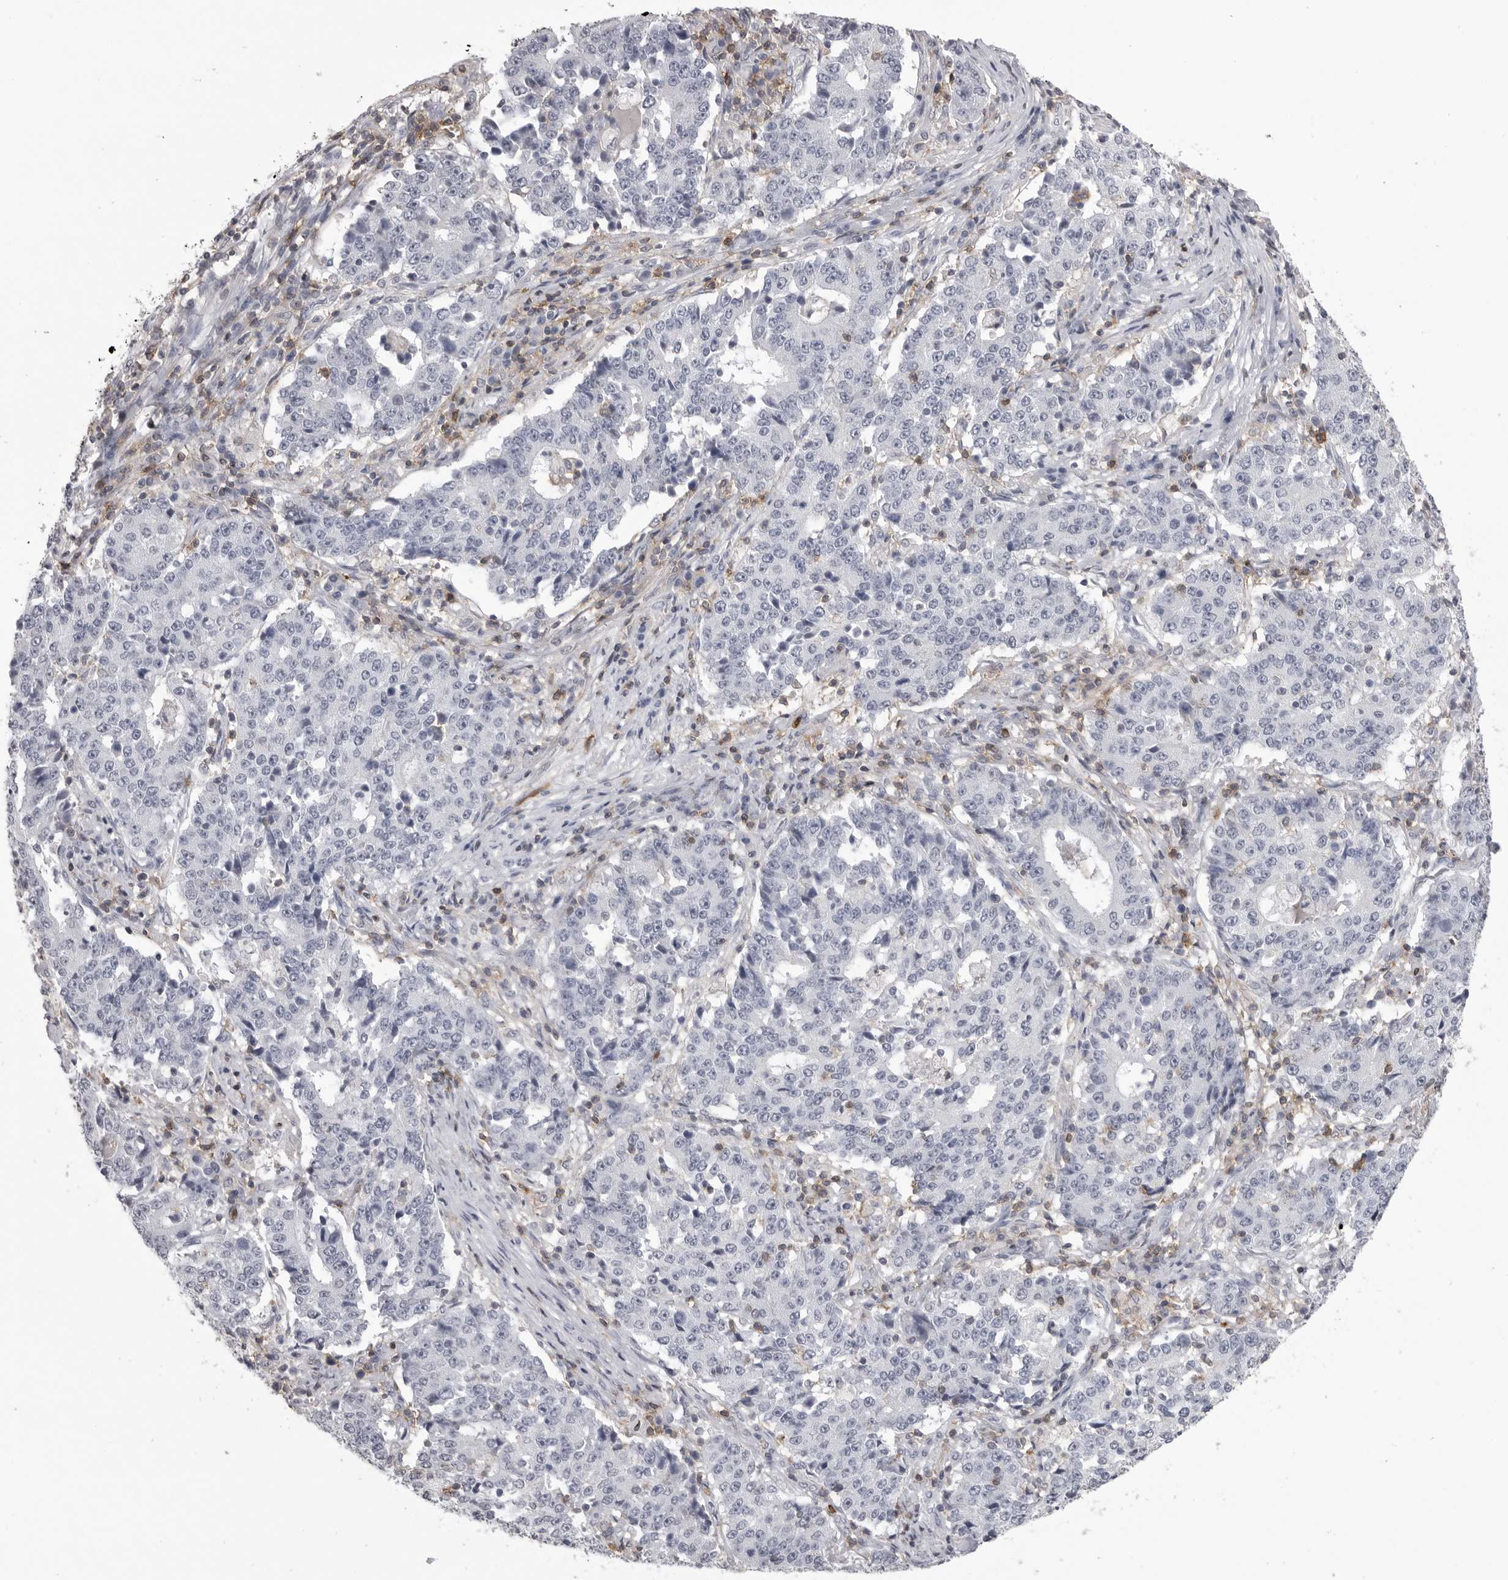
{"staining": {"intensity": "negative", "quantity": "none", "location": "none"}, "tissue": "stomach cancer", "cell_type": "Tumor cells", "image_type": "cancer", "snomed": [{"axis": "morphology", "description": "Adenocarcinoma, NOS"}, {"axis": "topography", "description": "Stomach"}], "caption": "High power microscopy micrograph of an immunohistochemistry micrograph of stomach cancer (adenocarcinoma), revealing no significant positivity in tumor cells.", "gene": "ITGAL", "patient": {"sex": "male", "age": 59}}